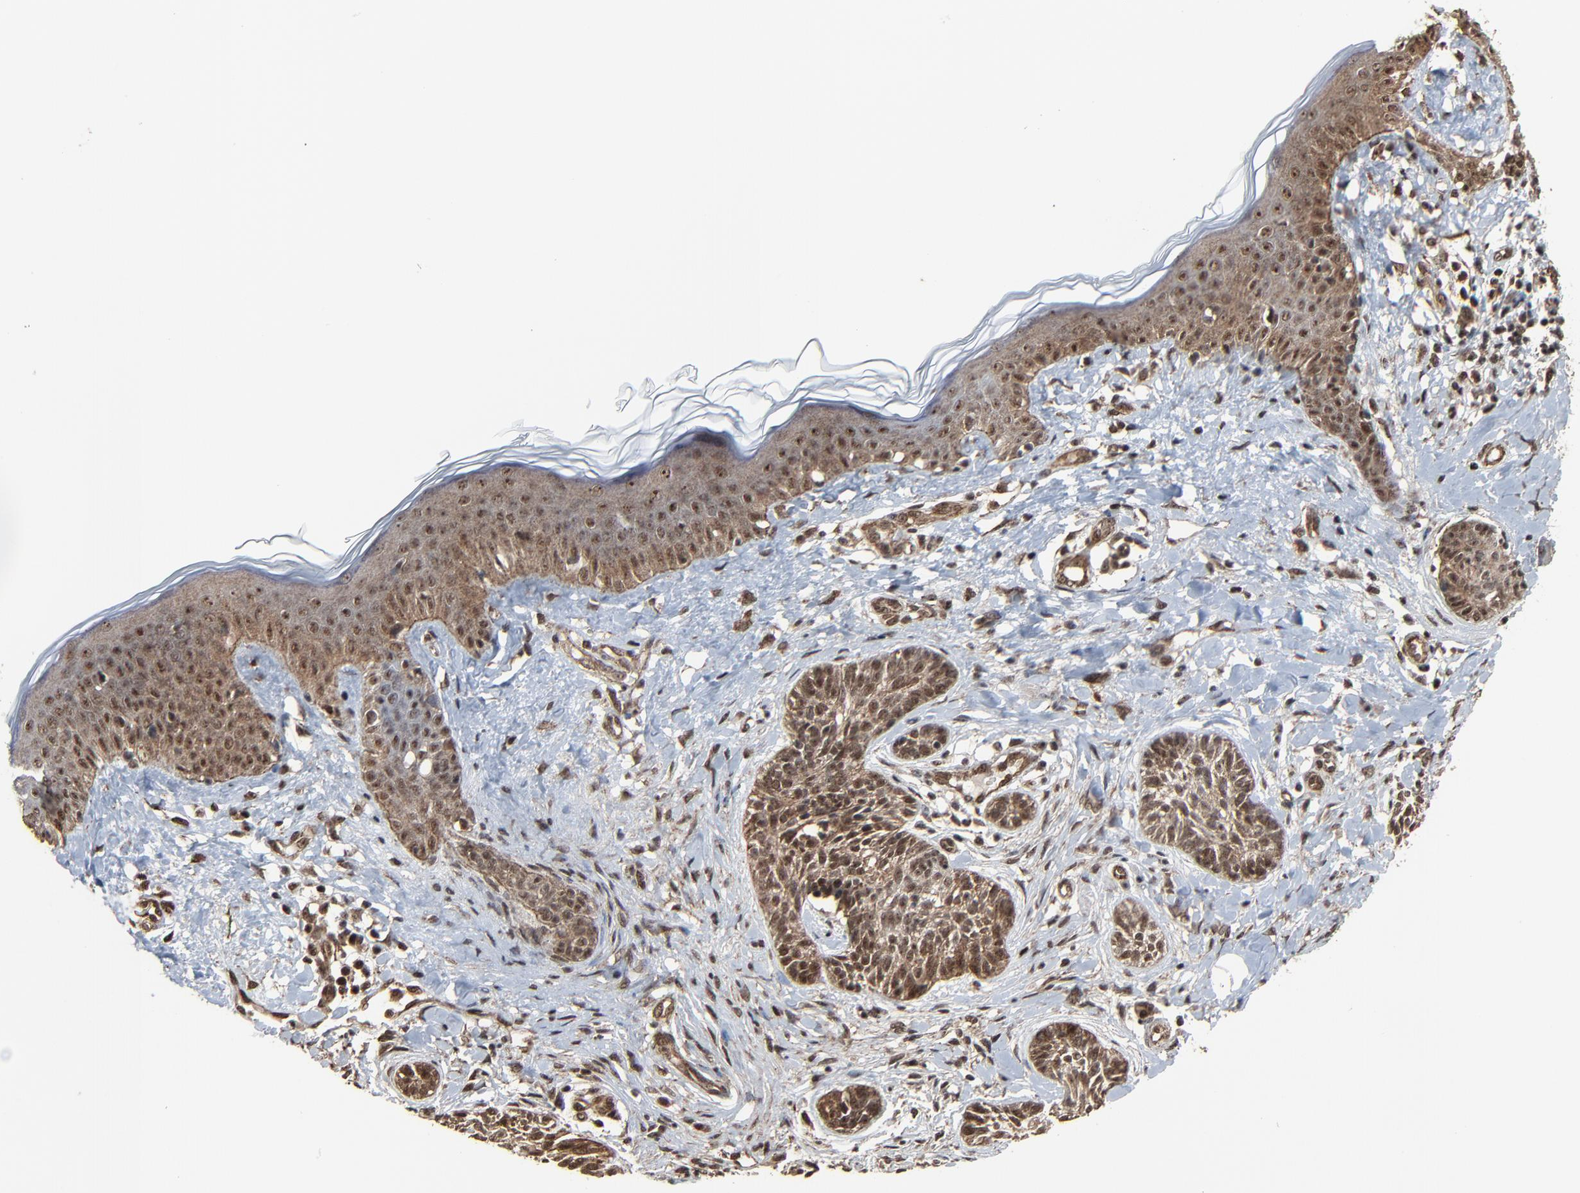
{"staining": {"intensity": "moderate", "quantity": ">75%", "location": "cytoplasmic/membranous,nuclear"}, "tissue": "skin cancer", "cell_type": "Tumor cells", "image_type": "cancer", "snomed": [{"axis": "morphology", "description": "Normal tissue, NOS"}, {"axis": "morphology", "description": "Basal cell carcinoma"}, {"axis": "topography", "description": "Skin"}], "caption": "Skin cancer (basal cell carcinoma) was stained to show a protein in brown. There is medium levels of moderate cytoplasmic/membranous and nuclear positivity in approximately >75% of tumor cells.", "gene": "RHOJ", "patient": {"sex": "male", "age": 63}}